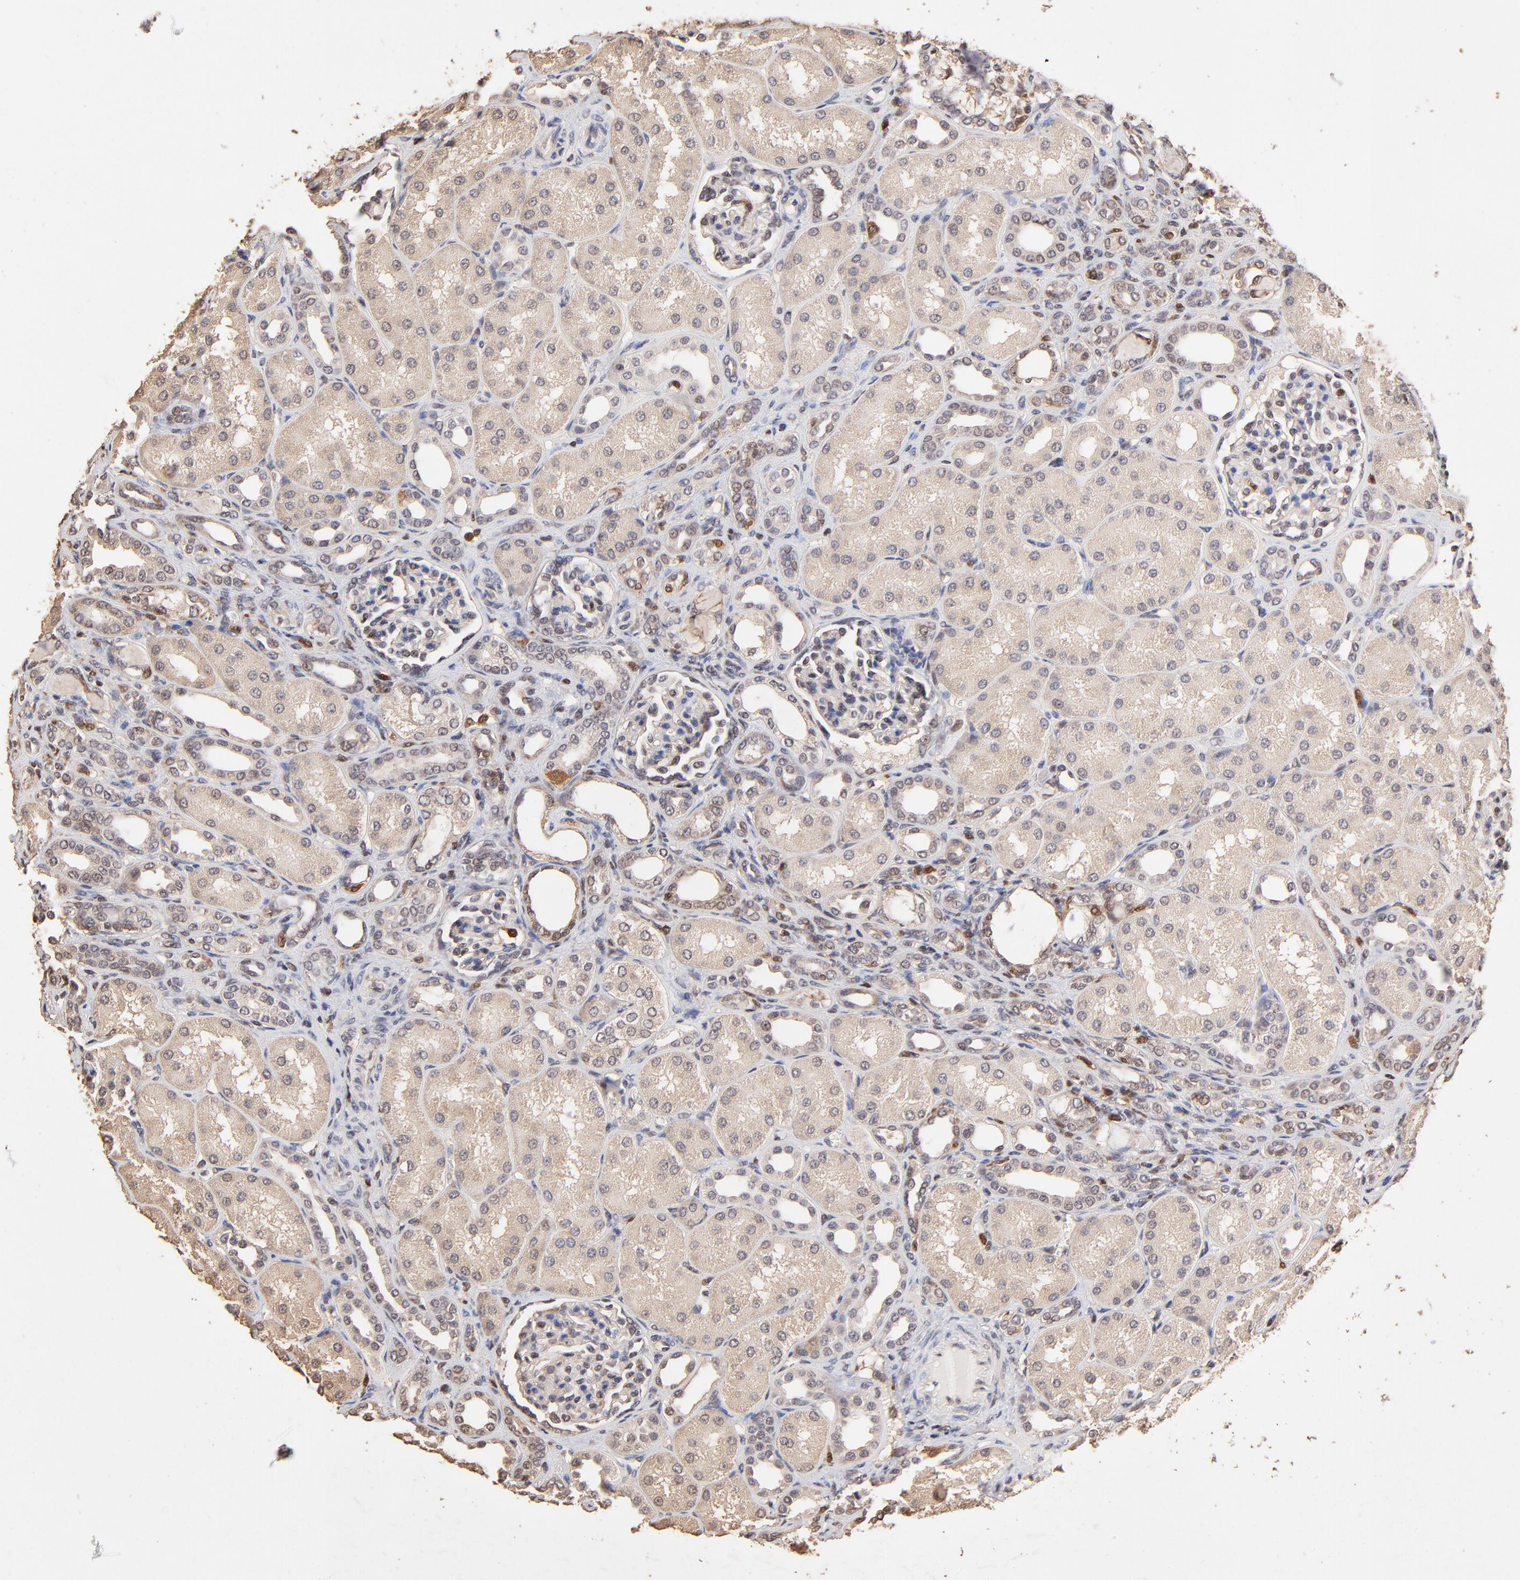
{"staining": {"intensity": "moderate", "quantity": "25%-75%", "location": "nuclear"}, "tissue": "kidney", "cell_type": "Cells in glomeruli", "image_type": "normal", "snomed": [{"axis": "morphology", "description": "Normal tissue, NOS"}, {"axis": "topography", "description": "Kidney"}], "caption": "Protein expression analysis of benign human kidney reveals moderate nuclear positivity in approximately 25%-75% of cells in glomeruli.", "gene": "CASP1", "patient": {"sex": "male", "age": 7}}